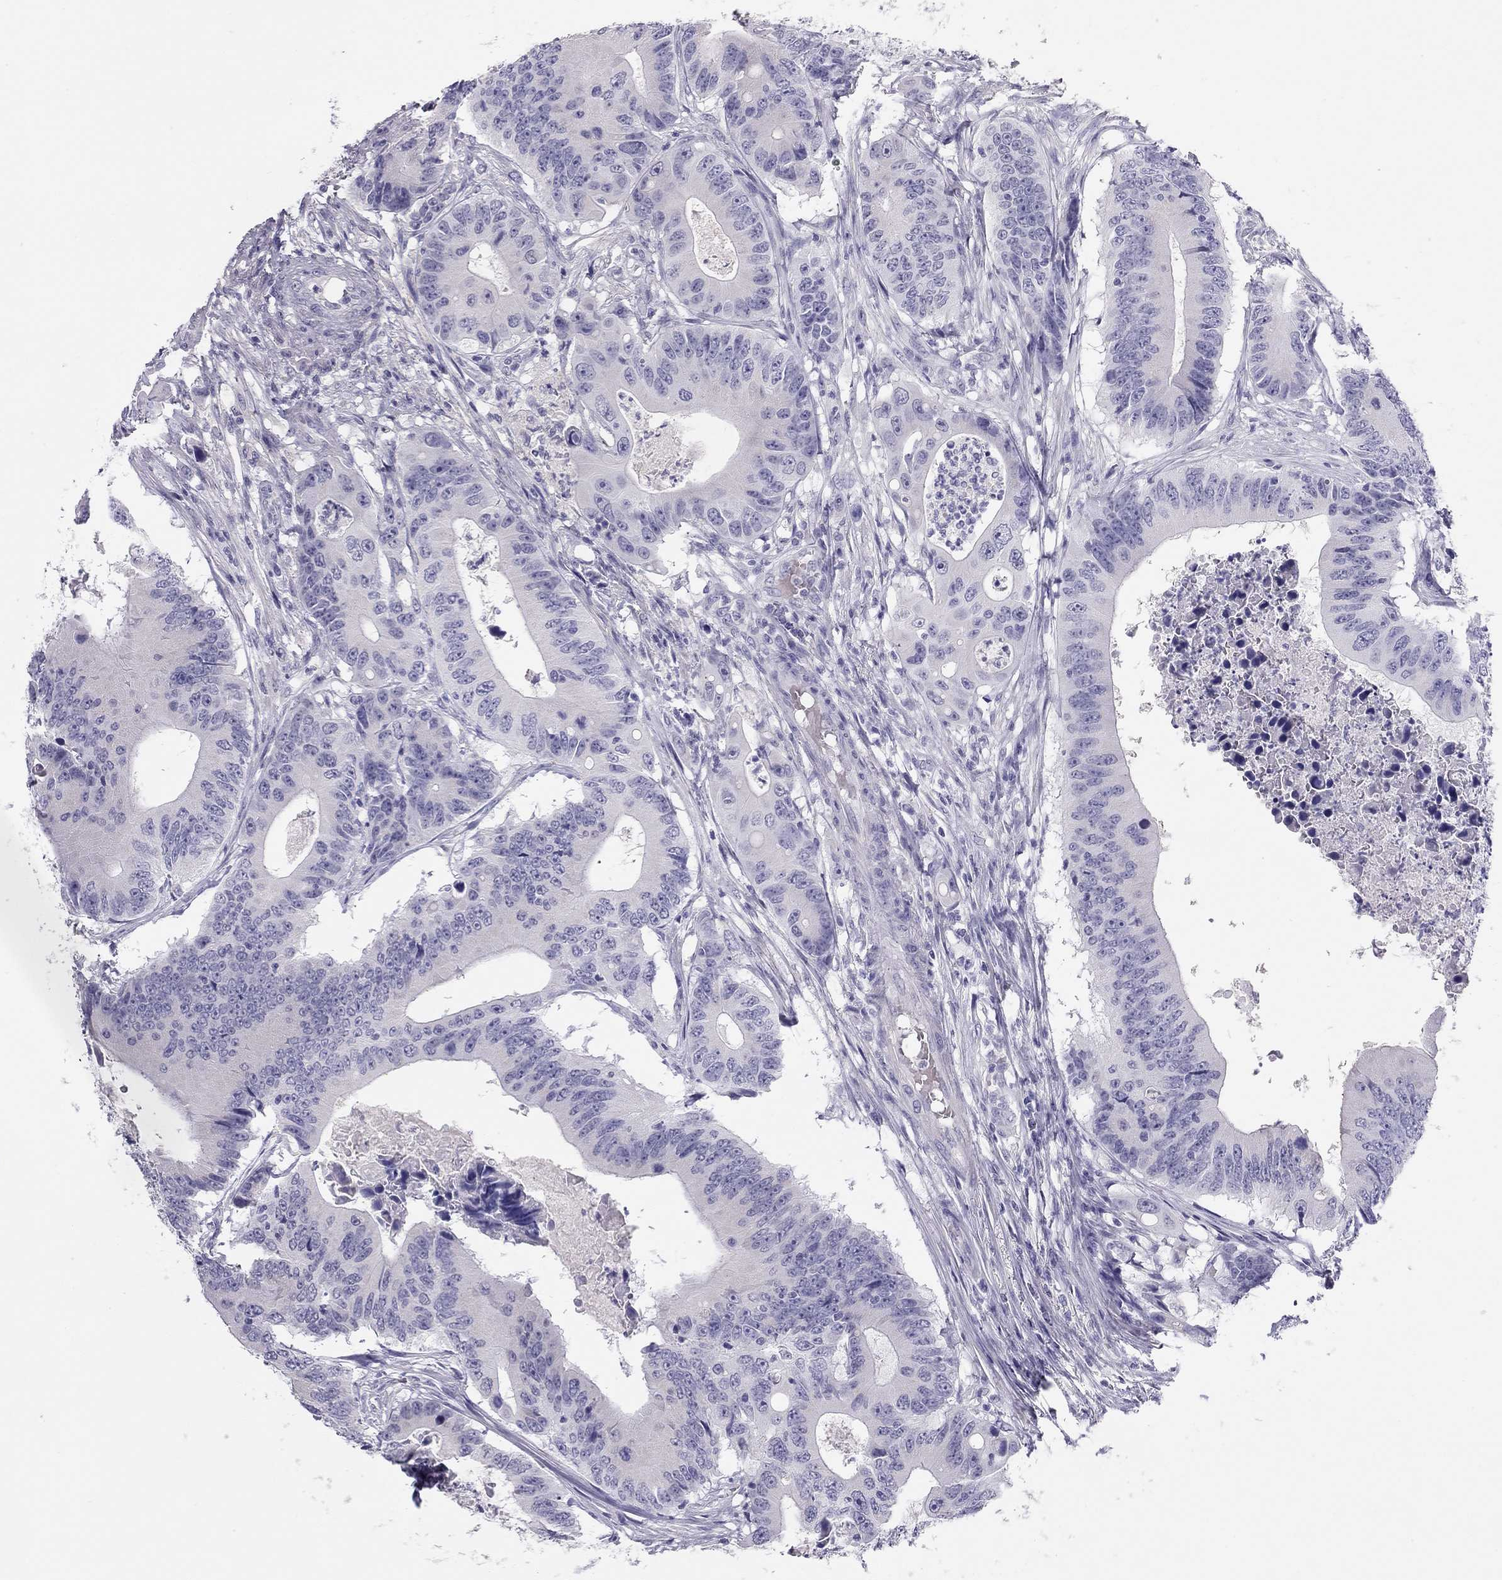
{"staining": {"intensity": "negative", "quantity": "none", "location": "none"}, "tissue": "colorectal cancer", "cell_type": "Tumor cells", "image_type": "cancer", "snomed": [{"axis": "morphology", "description": "Adenocarcinoma, NOS"}, {"axis": "topography", "description": "Colon"}], "caption": "Immunohistochemistry (IHC) image of adenocarcinoma (colorectal) stained for a protein (brown), which exhibits no staining in tumor cells.", "gene": "SPATA12", "patient": {"sex": "female", "age": 90}}